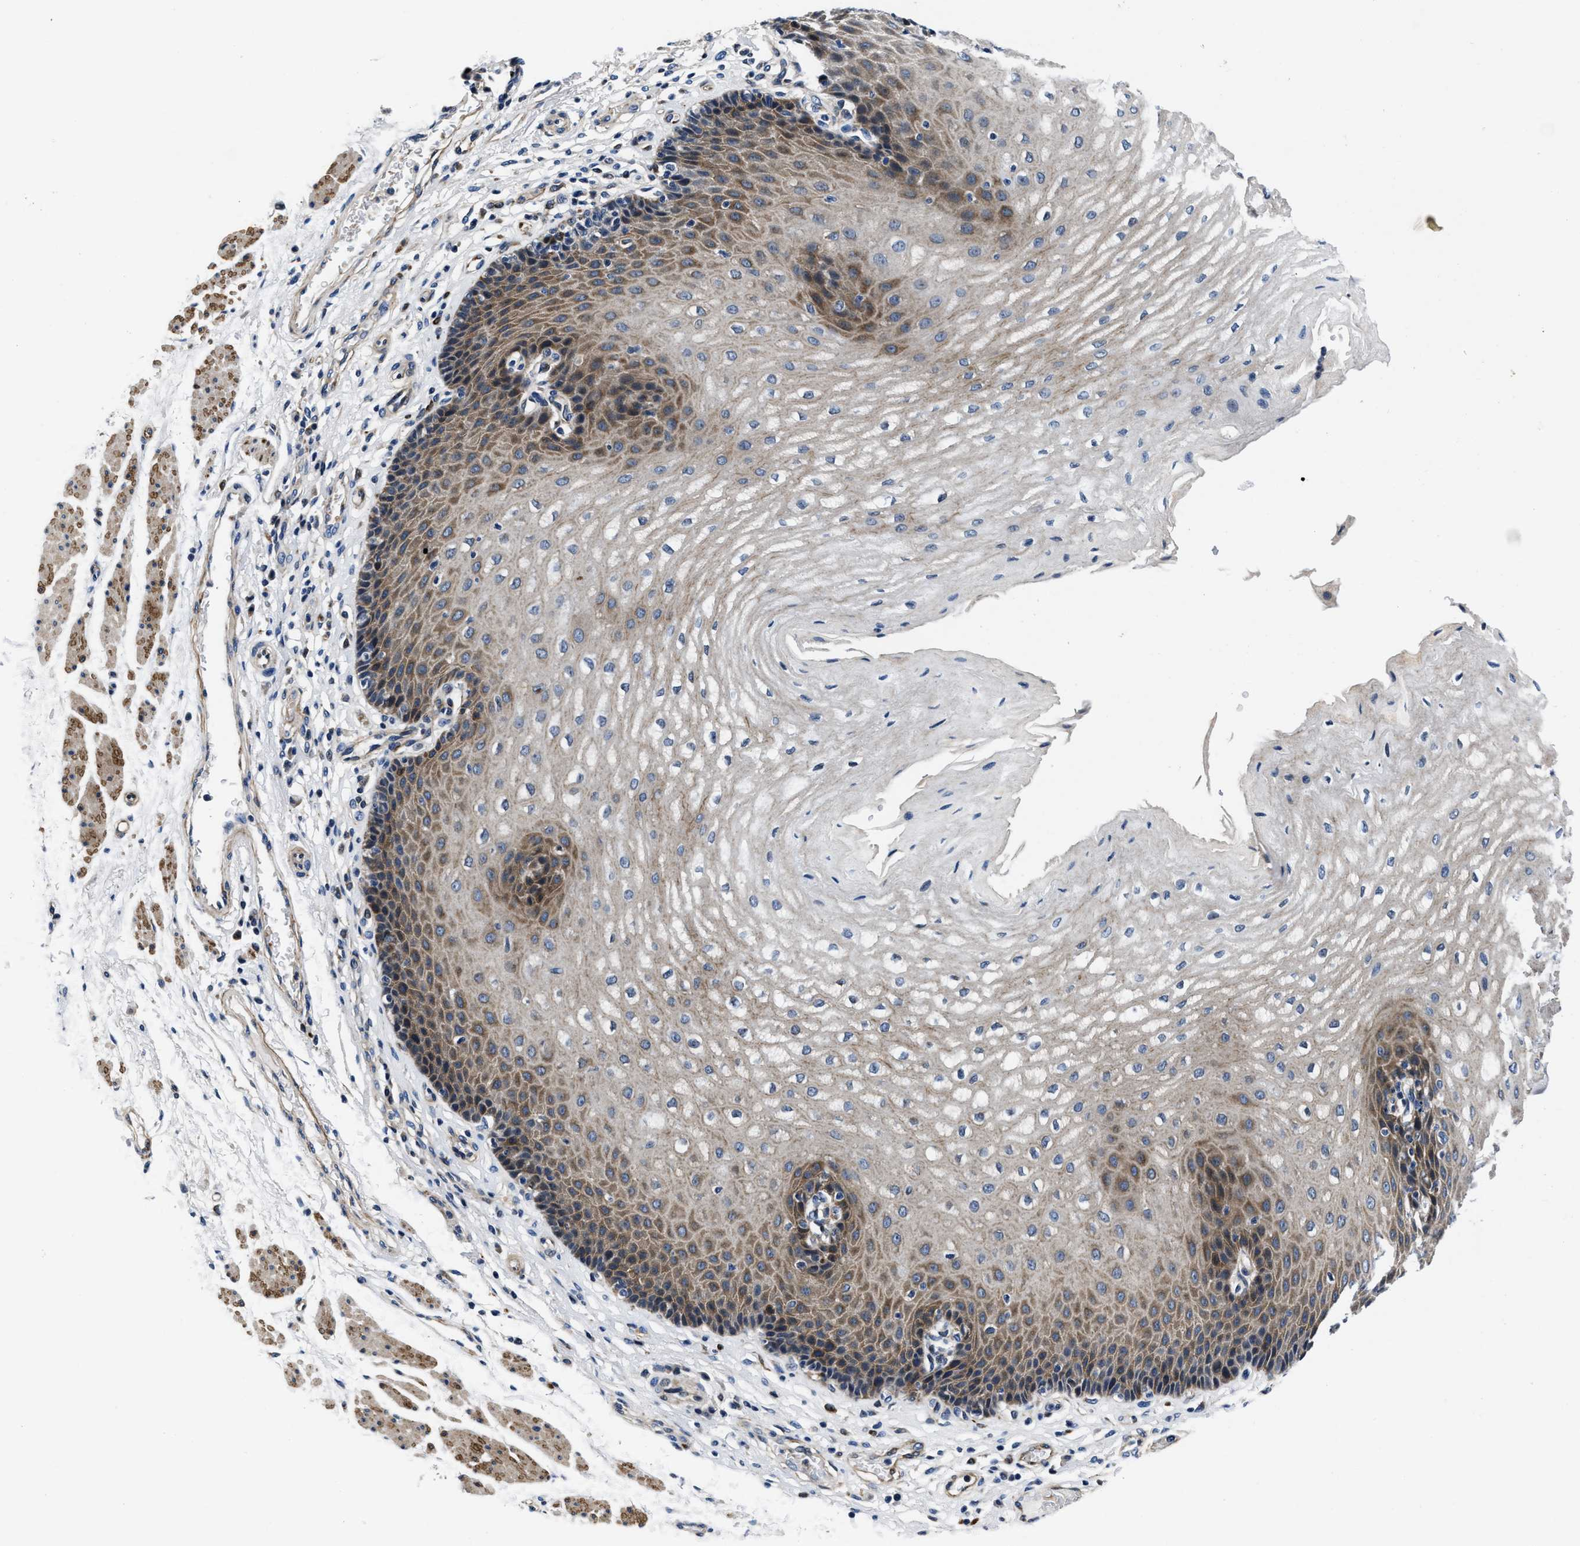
{"staining": {"intensity": "moderate", "quantity": ">75%", "location": "cytoplasmic/membranous"}, "tissue": "esophagus", "cell_type": "Squamous epithelial cells", "image_type": "normal", "snomed": [{"axis": "morphology", "description": "Normal tissue, NOS"}, {"axis": "topography", "description": "Esophagus"}], "caption": "Brown immunohistochemical staining in normal esophagus reveals moderate cytoplasmic/membranous positivity in about >75% of squamous epithelial cells. Nuclei are stained in blue.", "gene": "C2orf66", "patient": {"sex": "male", "age": 54}}